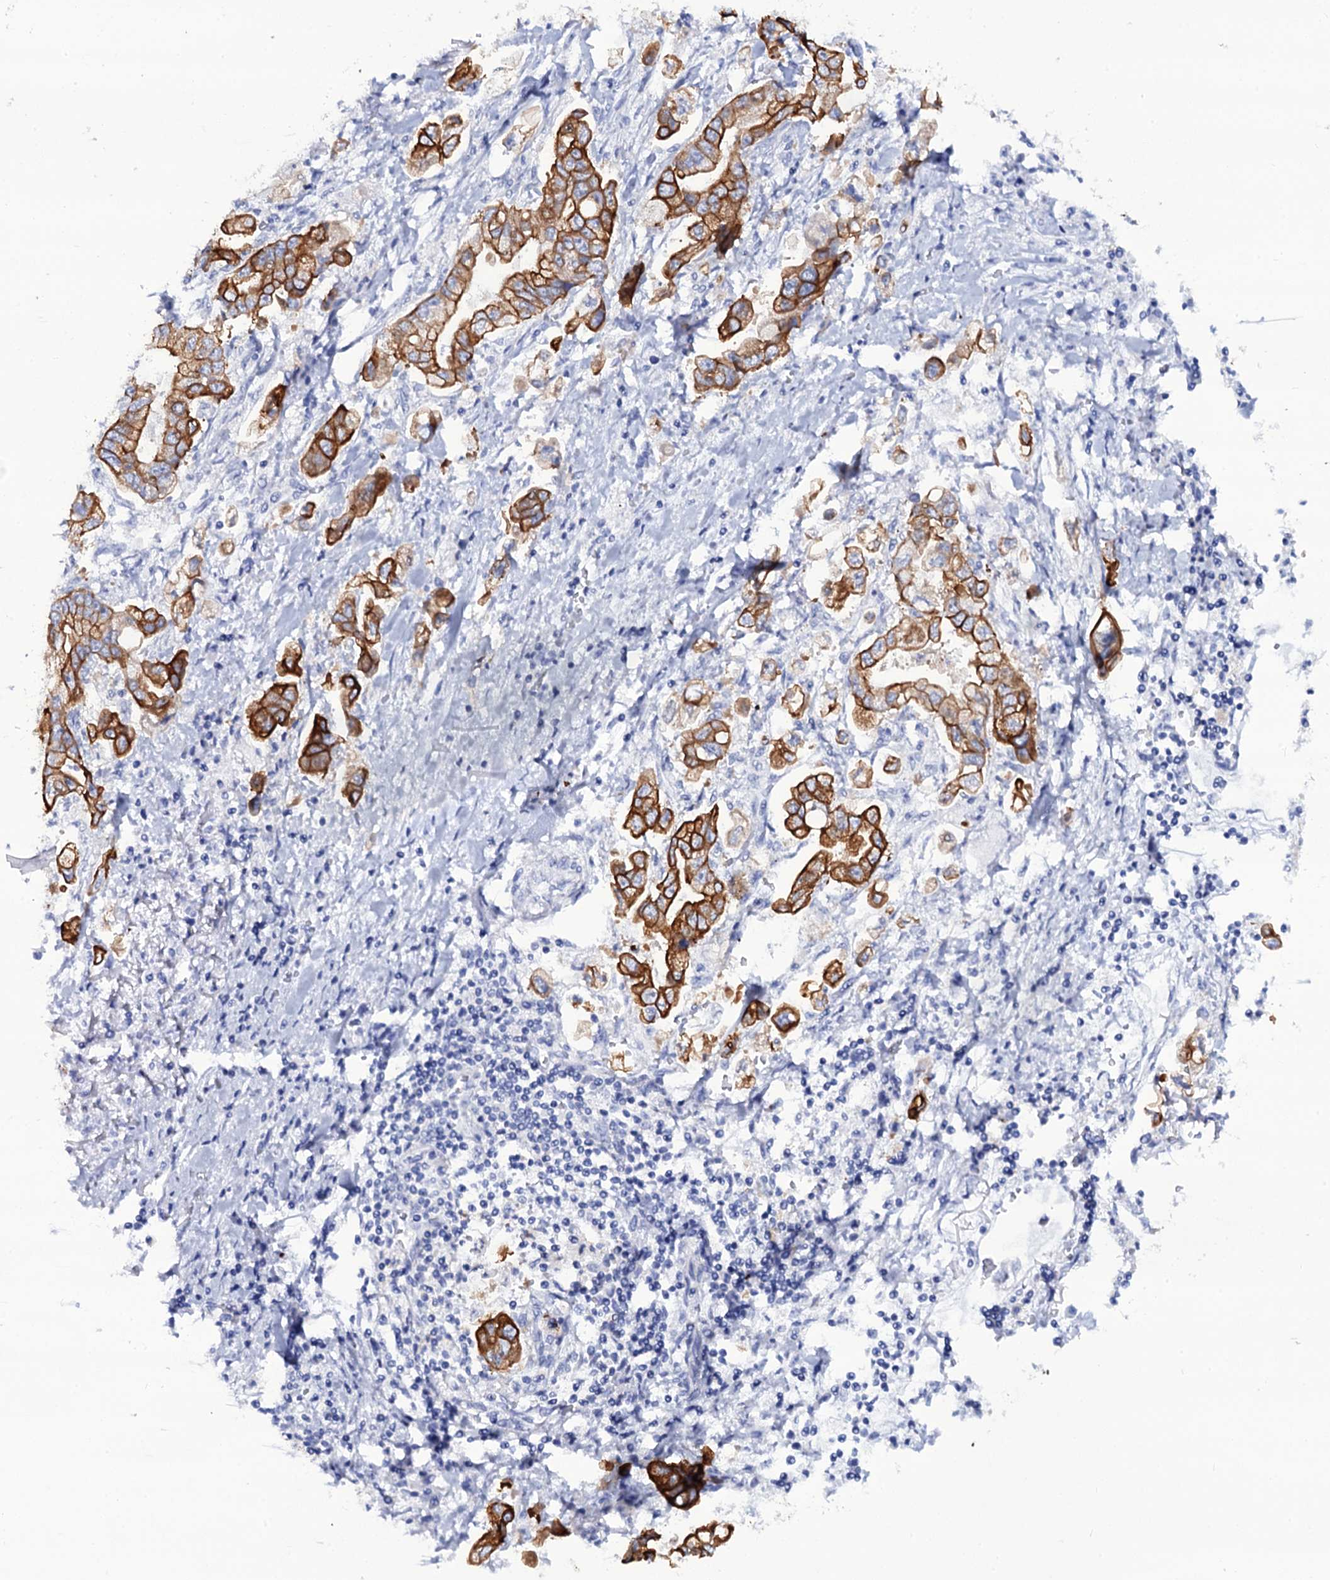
{"staining": {"intensity": "strong", "quantity": ">75%", "location": "cytoplasmic/membranous"}, "tissue": "stomach cancer", "cell_type": "Tumor cells", "image_type": "cancer", "snomed": [{"axis": "morphology", "description": "Adenocarcinoma, NOS"}, {"axis": "topography", "description": "Stomach"}], "caption": "Stomach cancer tissue exhibits strong cytoplasmic/membranous expression in approximately >75% of tumor cells The staining is performed using DAB brown chromogen to label protein expression. The nuclei are counter-stained blue using hematoxylin.", "gene": "RAB3IP", "patient": {"sex": "male", "age": 62}}